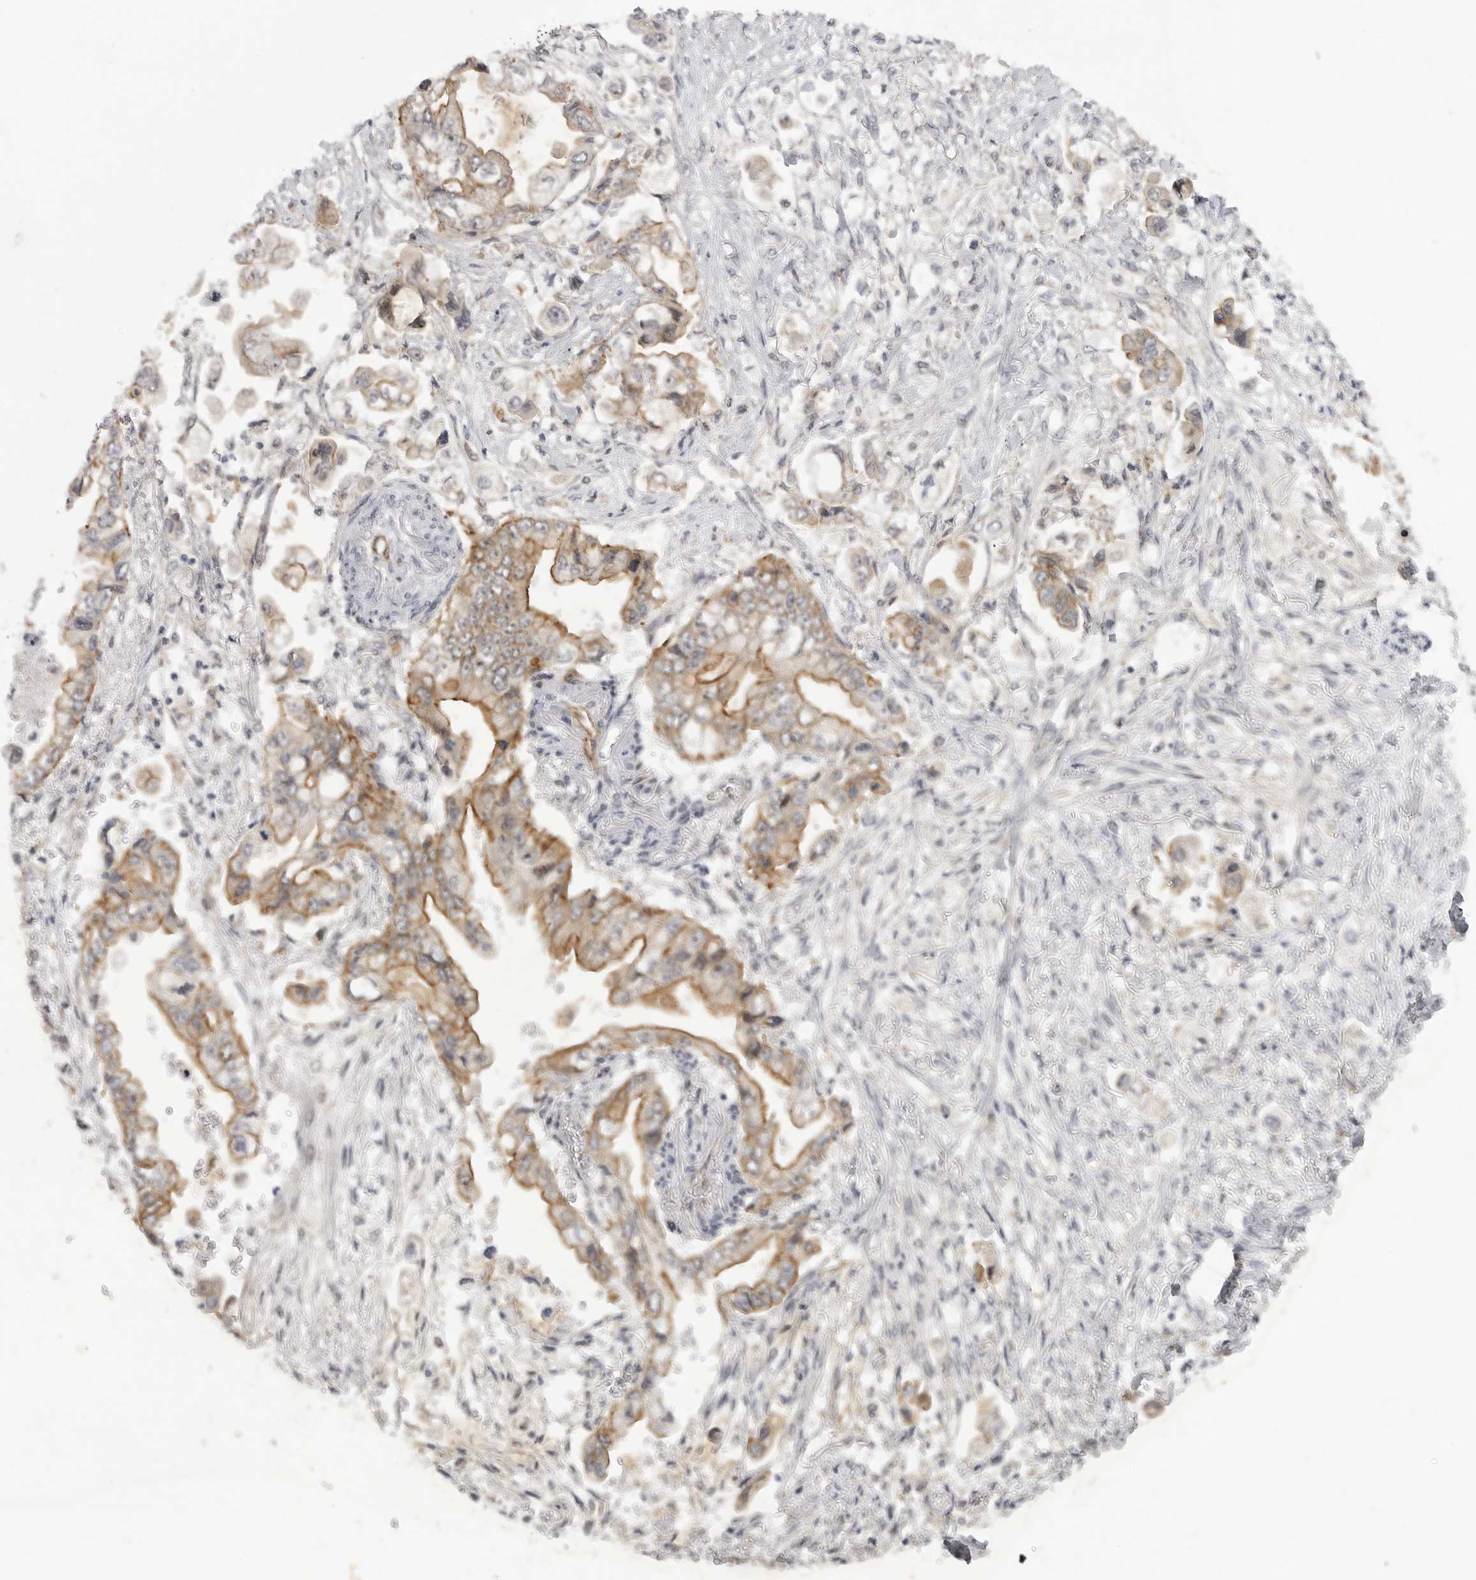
{"staining": {"intensity": "moderate", "quantity": "<25%", "location": "cytoplasmic/membranous"}, "tissue": "stomach cancer", "cell_type": "Tumor cells", "image_type": "cancer", "snomed": [{"axis": "morphology", "description": "Adenocarcinoma, NOS"}, {"axis": "topography", "description": "Stomach"}], "caption": "A high-resolution photomicrograph shows immunohistochemistry staining of stomach cancer (adenocarcinoma), which demonstrates moderate cytoplasmic/membranous positivity in approximately <25% of tumor cells.", "gene": "CEP295NL", "patient": {"sex": "male", "age": 62}}